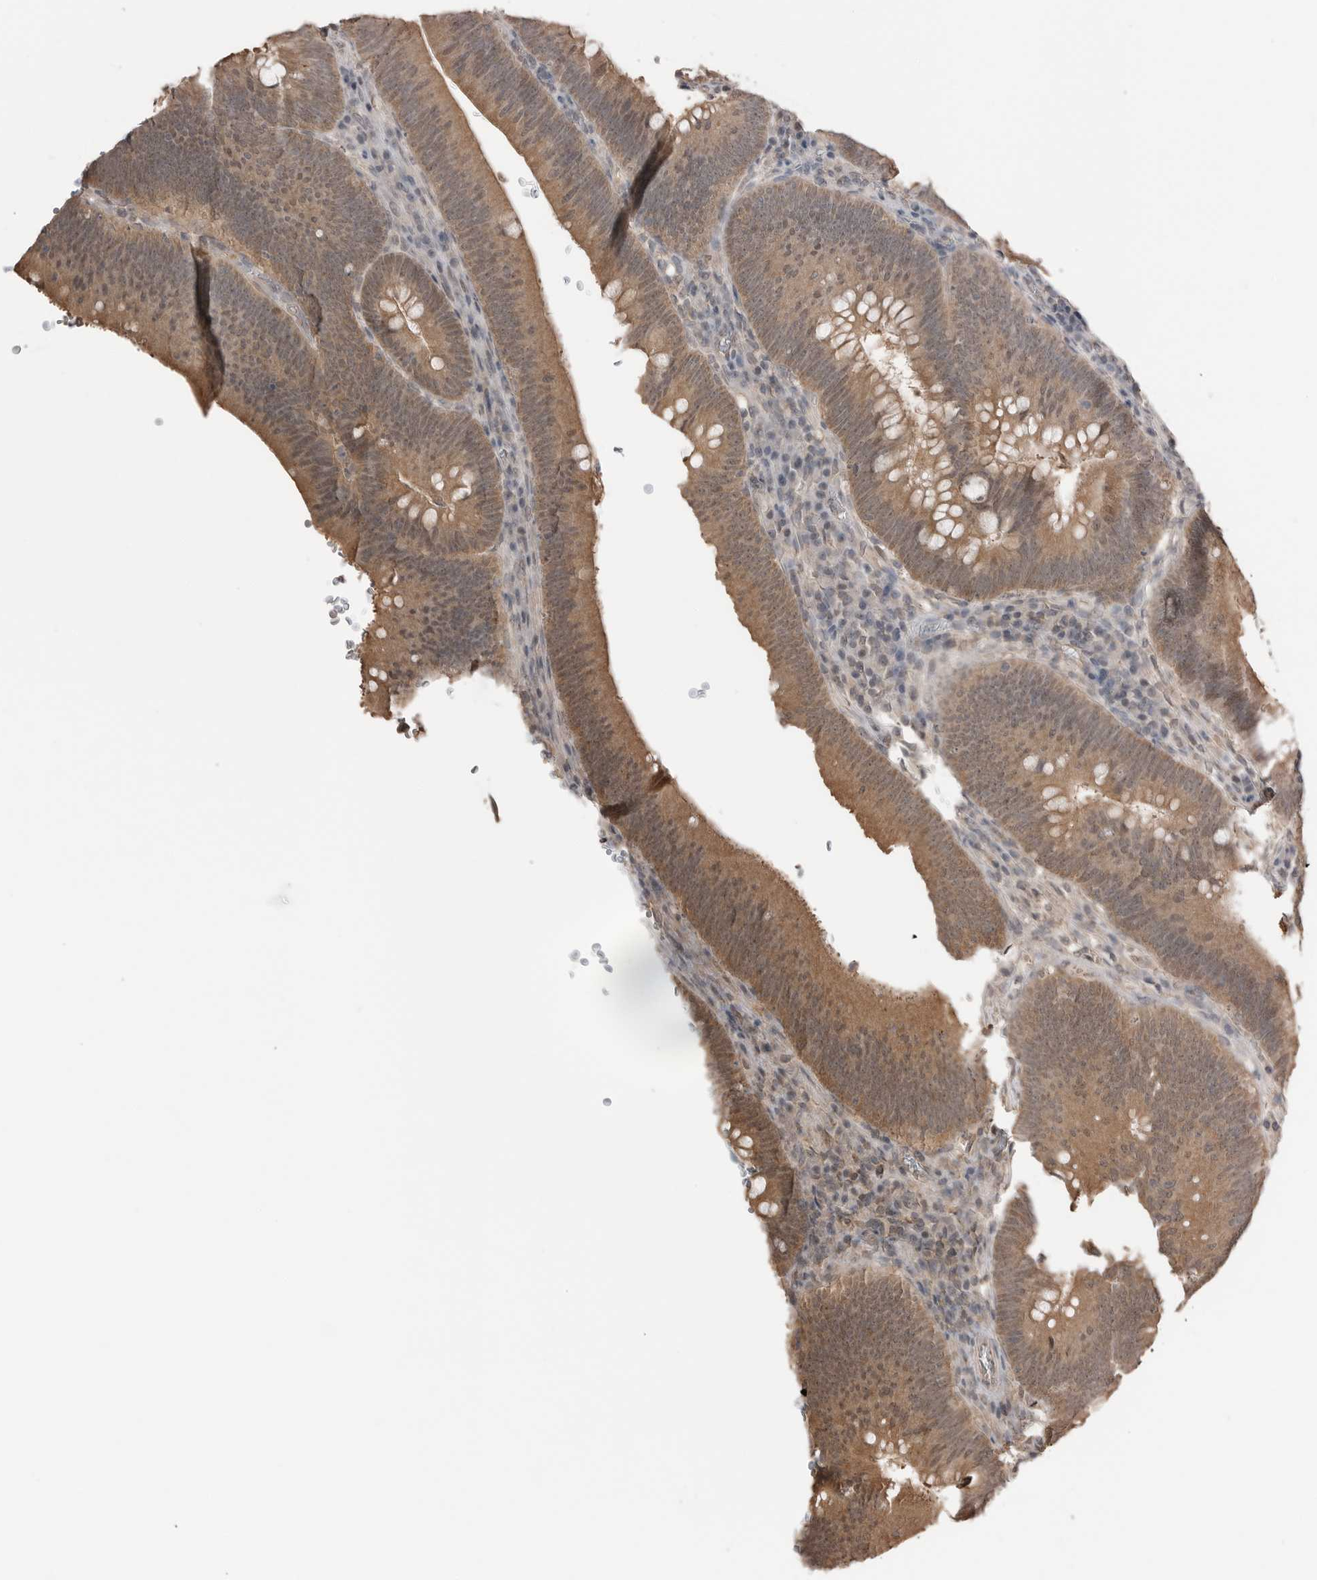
{"staining": {"intensity": "moderate", "quantity": ">75%", "location": "cytoplasmic/membranous"}, "tissue": "colorectal cancer", "cell_type": "Tumor cells", "image_type": "cancer", "snomed": [{"axis": "morphology", "description": "Normal tissue, NOS"}, {"axis": "topography", "description": "Colon"}], "caption": "Colorectal cancer was stained to show a protein in brown. There is medium levels of moderate cytoplasmic/membranous staining in approximately >75% of tumor cells. (DAB (3,3'-diaminobenzidine) IHC, brown staining for protein, blue staining for nuclei).", "gene": "PEAK1", "patient": {"sex": "female", "age": 82}}